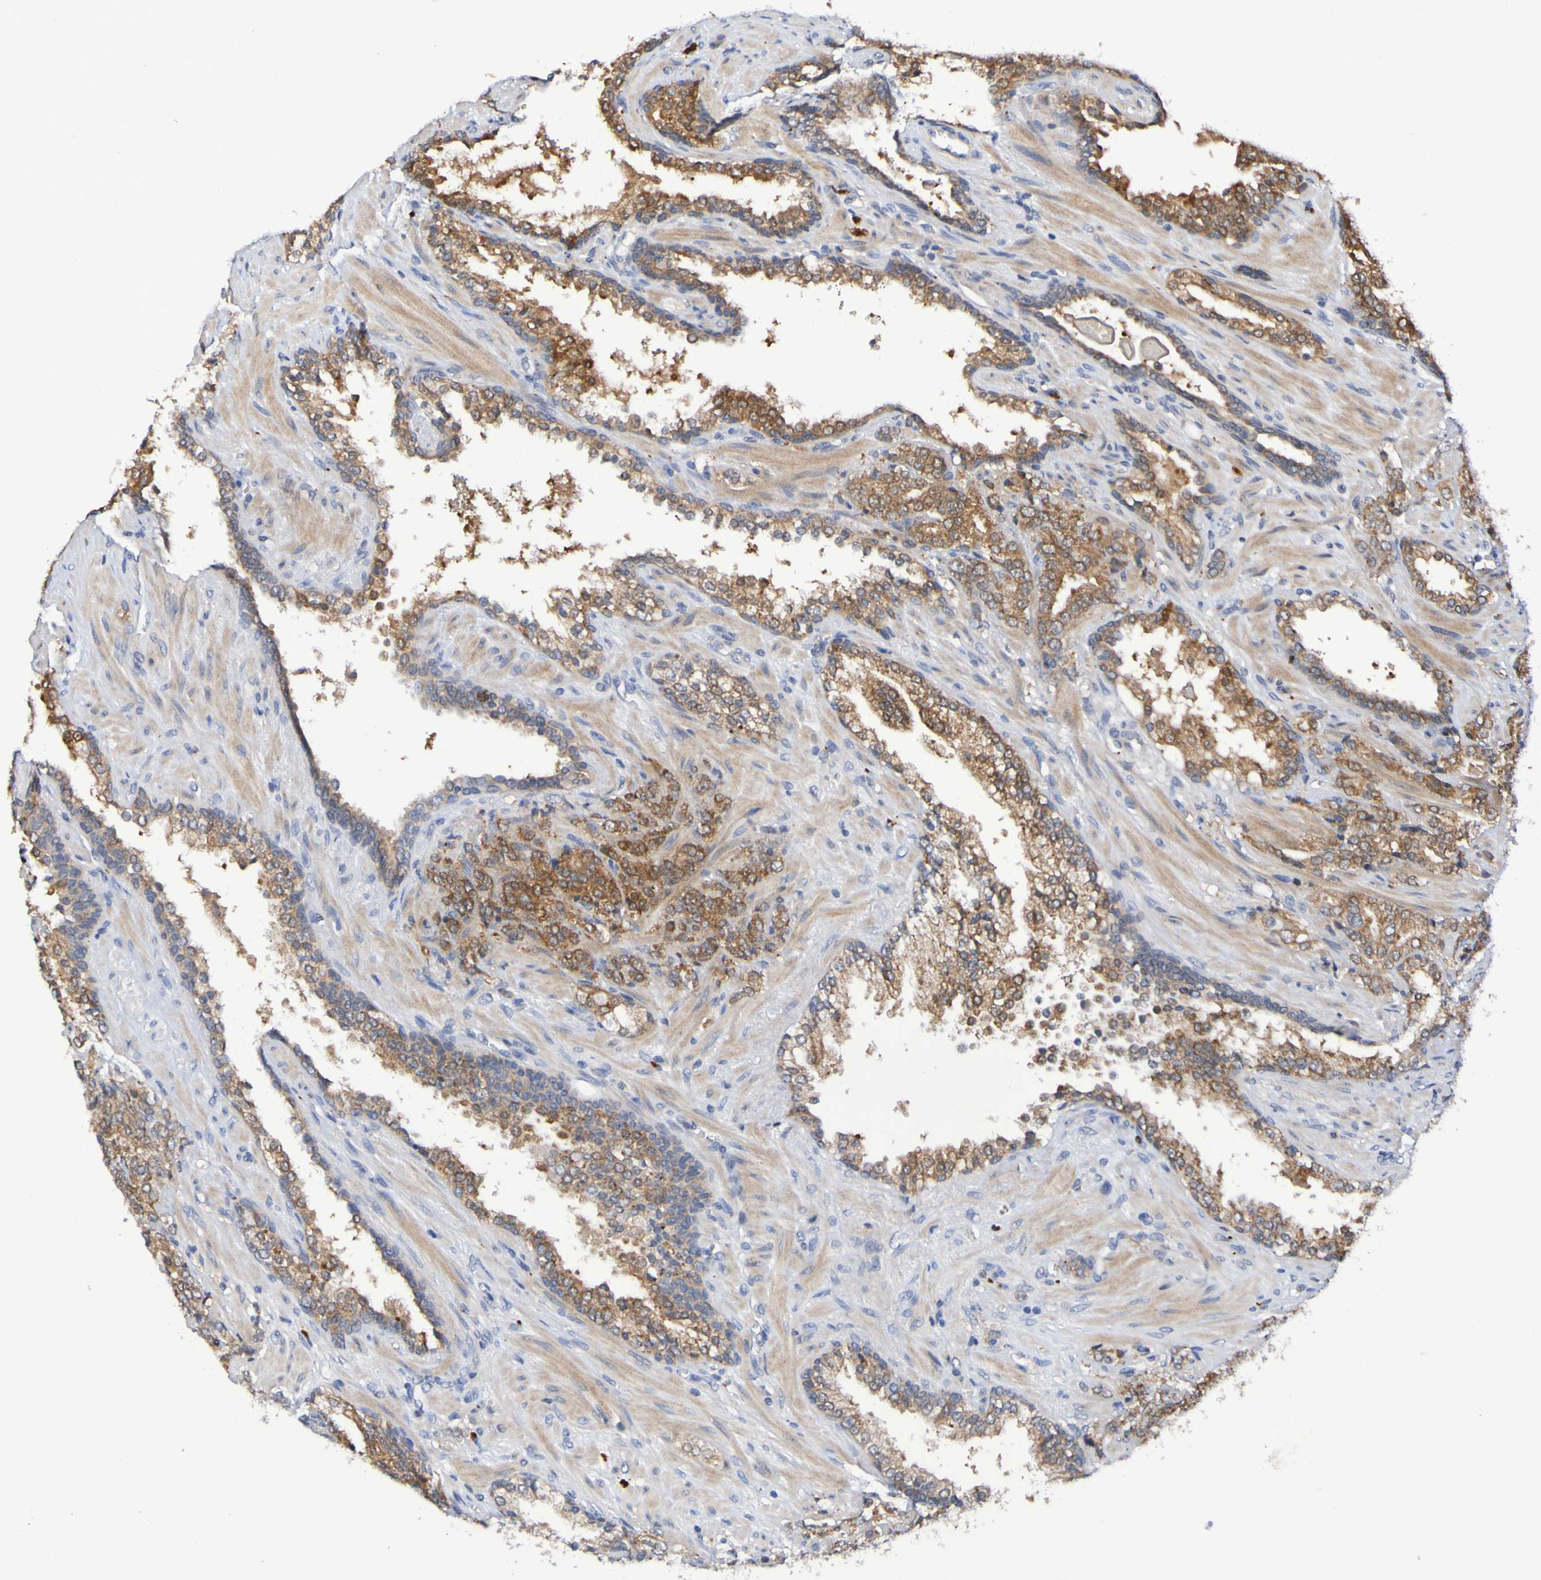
{"staining": {"intensity": "strong", "quantity": "25%-75%", "location": "cytoplasmic/membranous"}, "tissue": "prostate cancer", "cell_type": "Tumor cells", "image_type": "cancer", "snomed": [{"axis": "morphology", "description": "Adenocarcinoma, High grade"}, {"axis": "topography", "description": "Prostate"}], "caption": "An image of prostate adenocarcinoma (high-grade) stained for a protein demonstrates strong cytoplasmic/membranous brown staining in tumor cells. (brown staining indicates protein expression, while blue staining denotes nuclei).", "gene": "PTP4A2", "patient": {"sex": "male", "age": 71}}